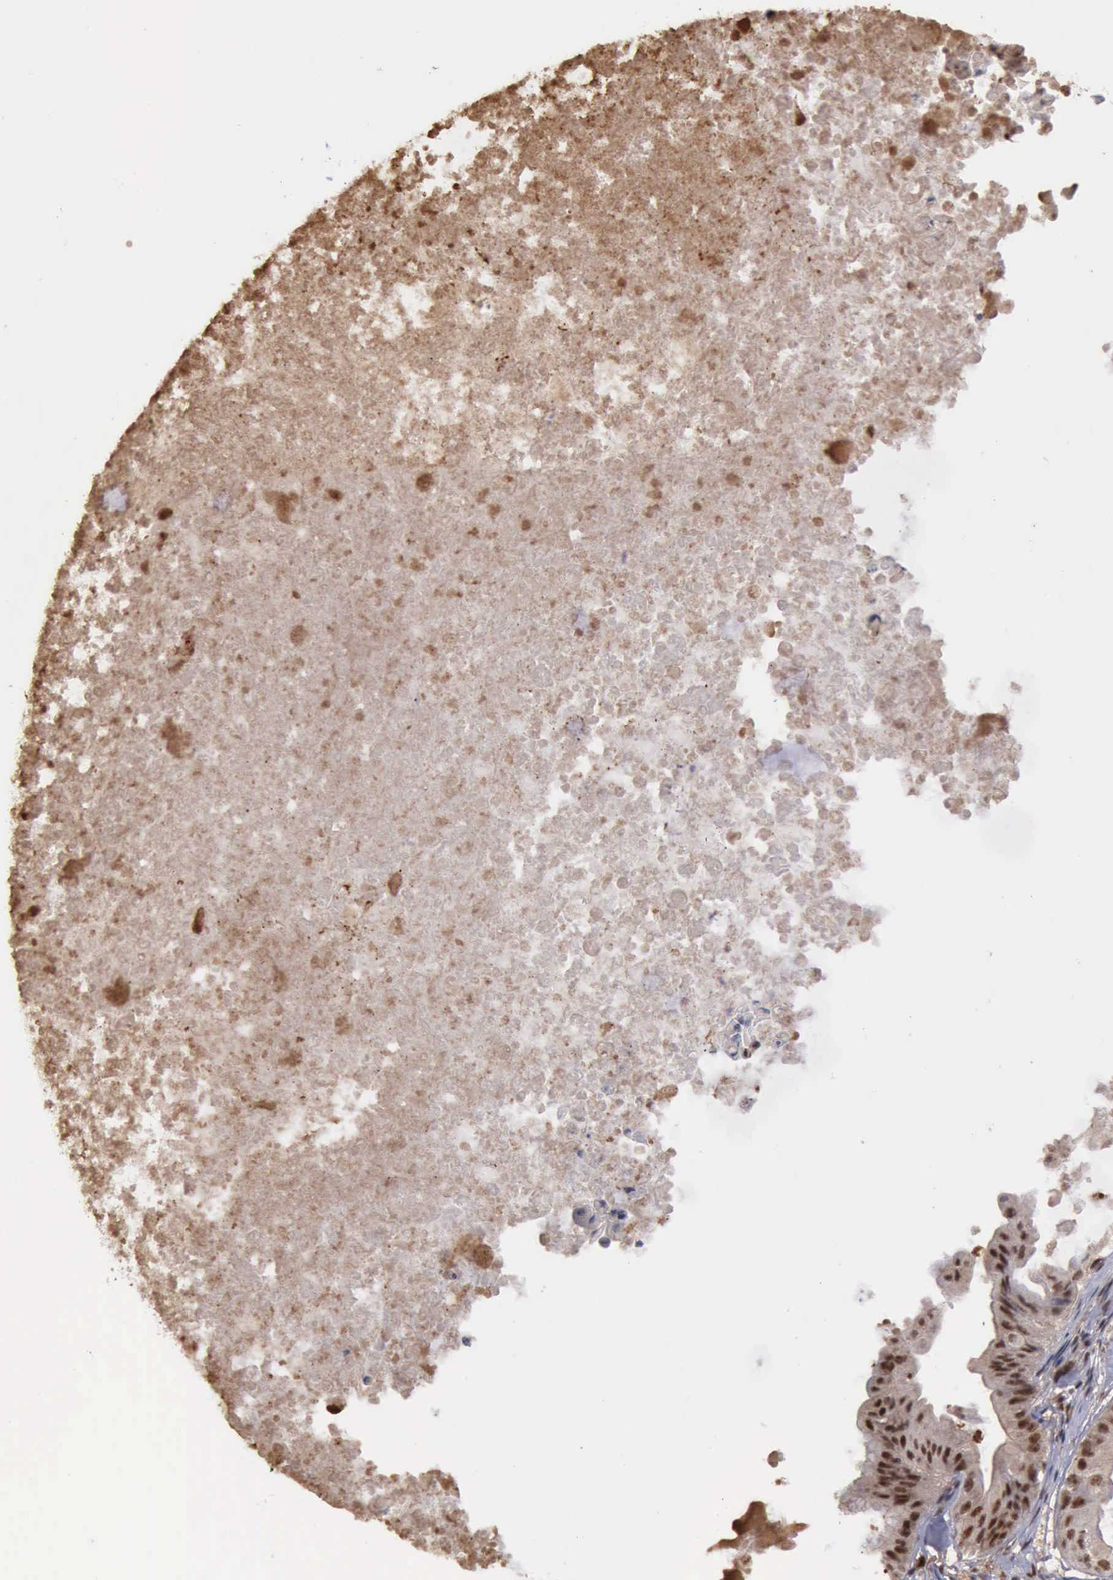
{"staining": {"intensity": "moderate", "quantity": ">75%", "location": "cytoplasmic/membranous,nuclear"}, "tissue": "ovarian cancer", "cell_type": "Tumor cells", "image_type": "cancer", "snomed": [{"axis": "morphology", "description": "Cystadenocarcinoma, mucinous, NOS"}, {"axis": "topography", "description": "Ovary"}], "caption": "Protein staining of ovarian cancer tissue exhibits moderate cytoplasmic/membranous and nuclear positivity in about >75% of tumor cells.", "gene": "TRMT2A", "patient": {"sex": "female", "age": 37}}